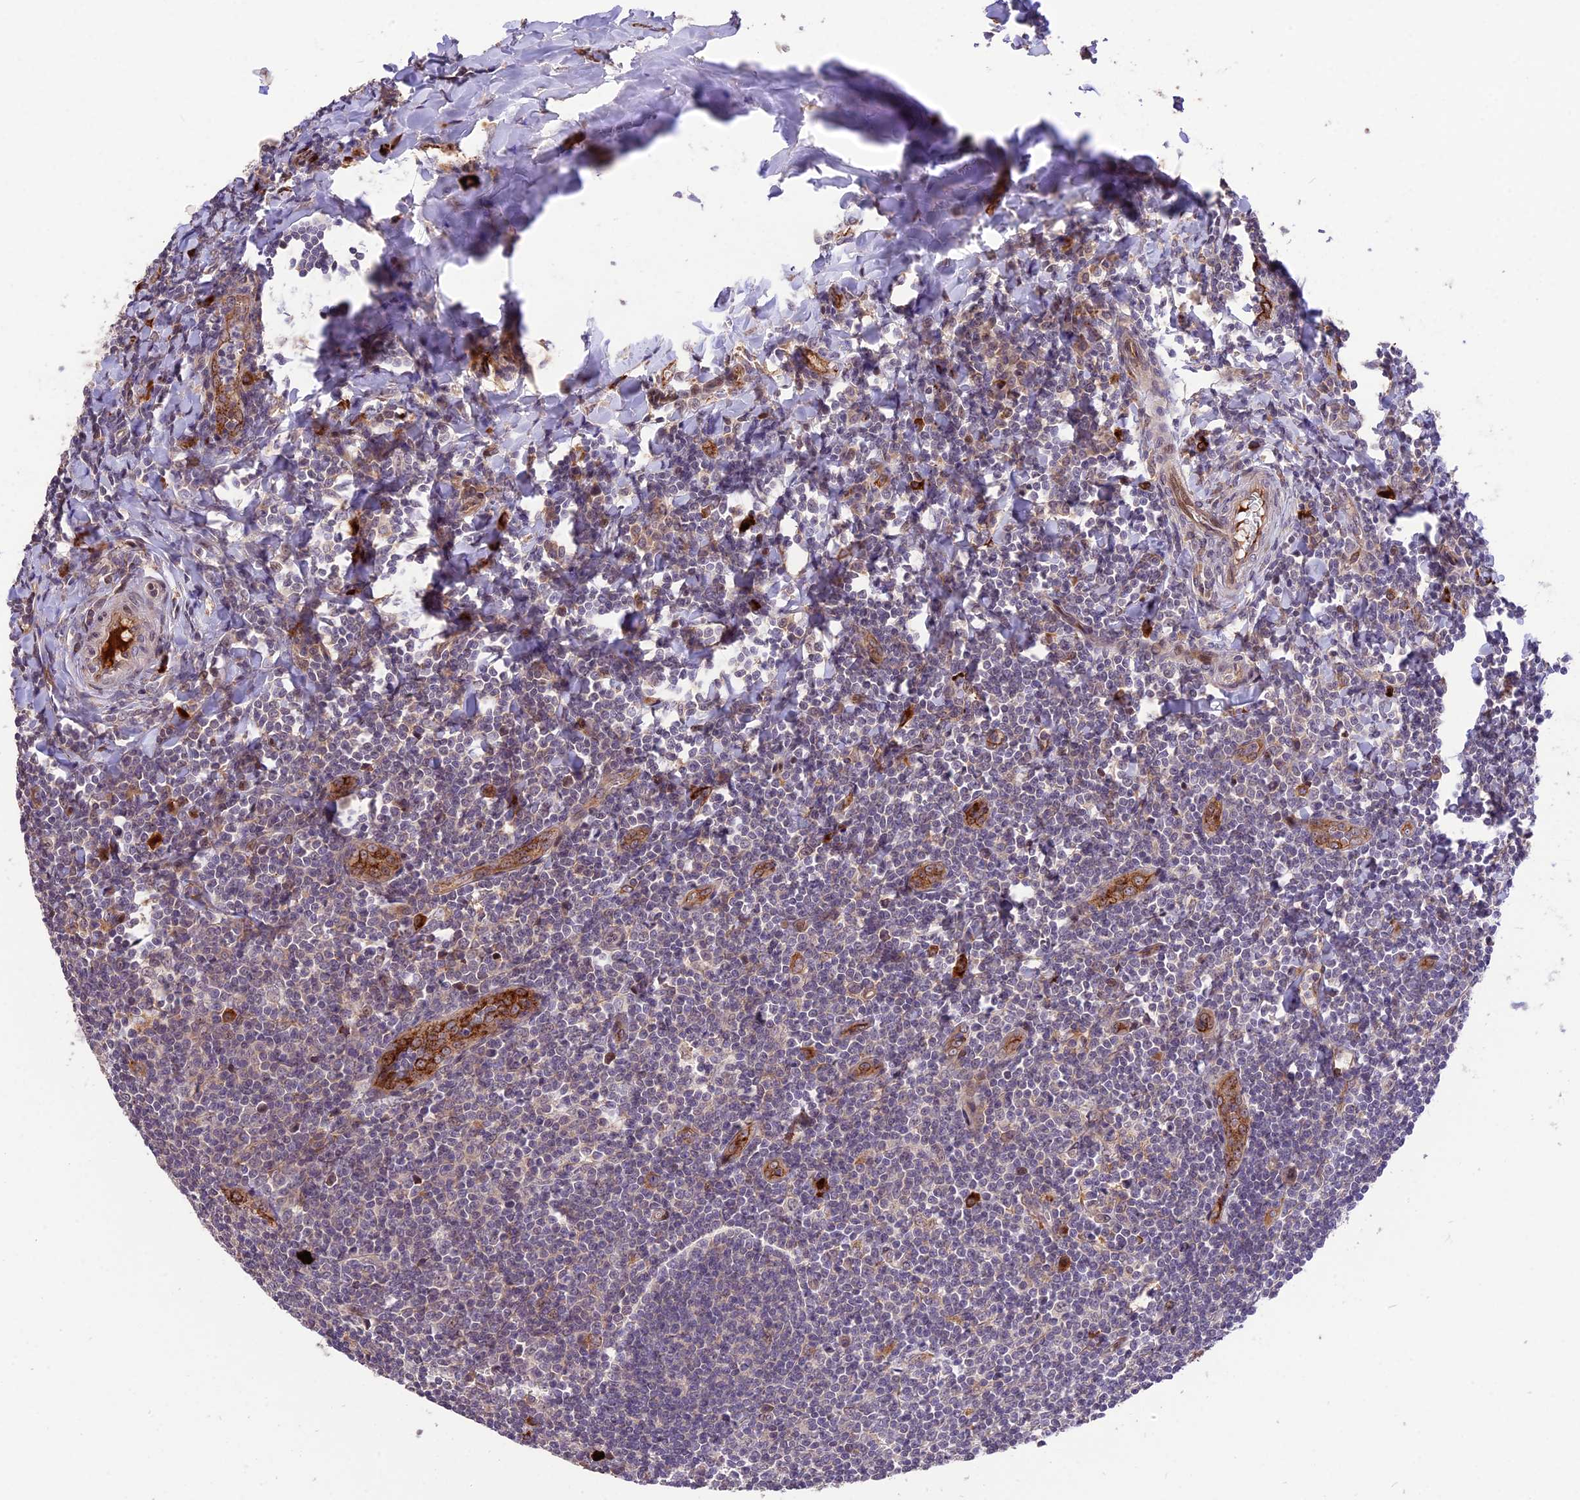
{"staining": {"intensity": "negative", "quantity": "none", "location": "none"}, "tissue": "tonsil", "cell_type": "Germinal center cells", "image_type": "normal", "snomed": [{"axis": "morphology", "description": "Normal tissue, NOS"}, {"axis": "topography", "description": "Tonsil"}], "caption": "Germinal center cells are negative for brown protein staining in benign tonsil. (Stains: DAB (3,3'-diaminobenzidine) IHC with hematoxylin counter stain, Microscopy: brightfield microscopy at high magnification).", "gene": "MFSD2A", "patient": {"sex": "male", "age": 27}}